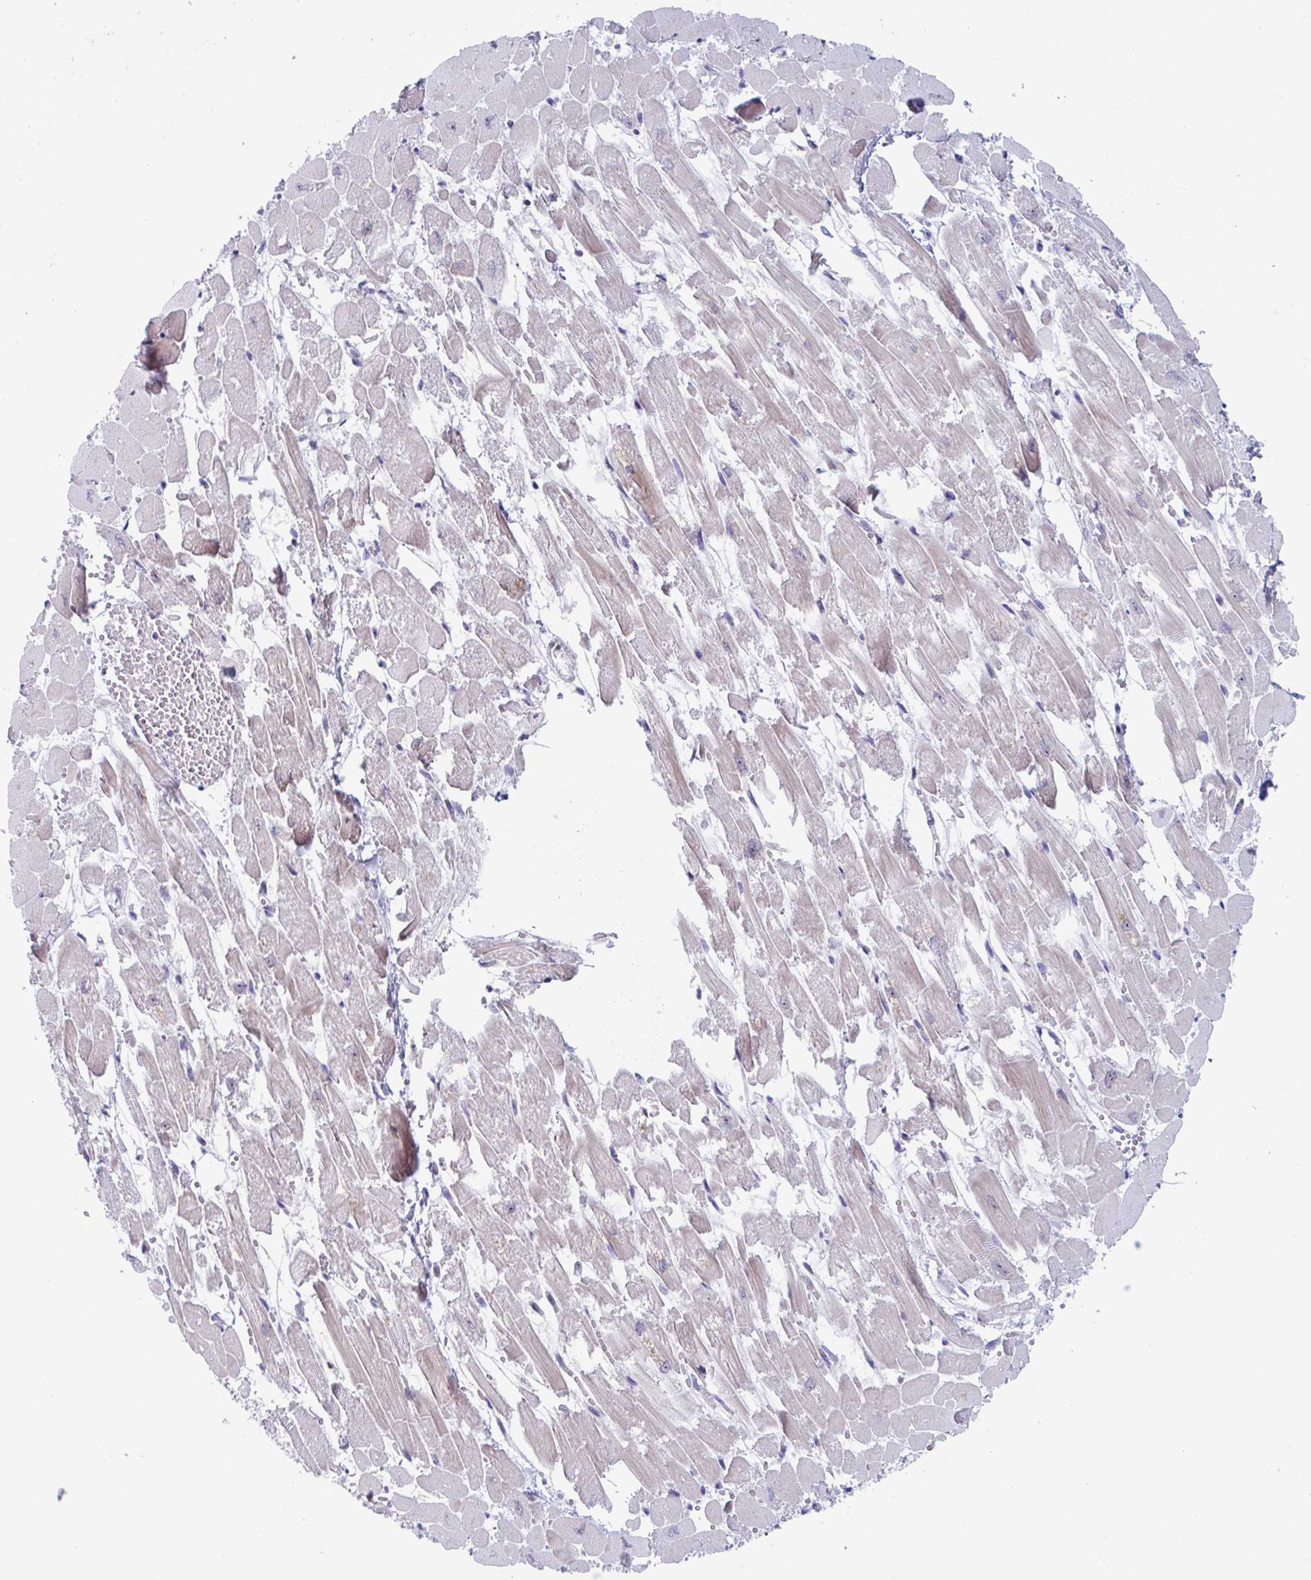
{"staining": {"intensity": "weak", "quantity": ">75%", "location": "cytoplasmic/membranous,nuclear"}, "tissue": "heart muscle", "cell_type": "Cardiomyocytes", "image_type": "normal", "snomed": [{"axis": "morphology", "description": "Normal tissue, NOS"}, {"axis": "topography", "description": "Heart"}], "caption": "Cardiomyocytes exhibit low levels of weak cytoplasmic/membranous,nuclear staining in approximately >75% of cells in benign human heart muscle.", "gene": "DUXA", "patient": {"sex": "female", "age": 52}}